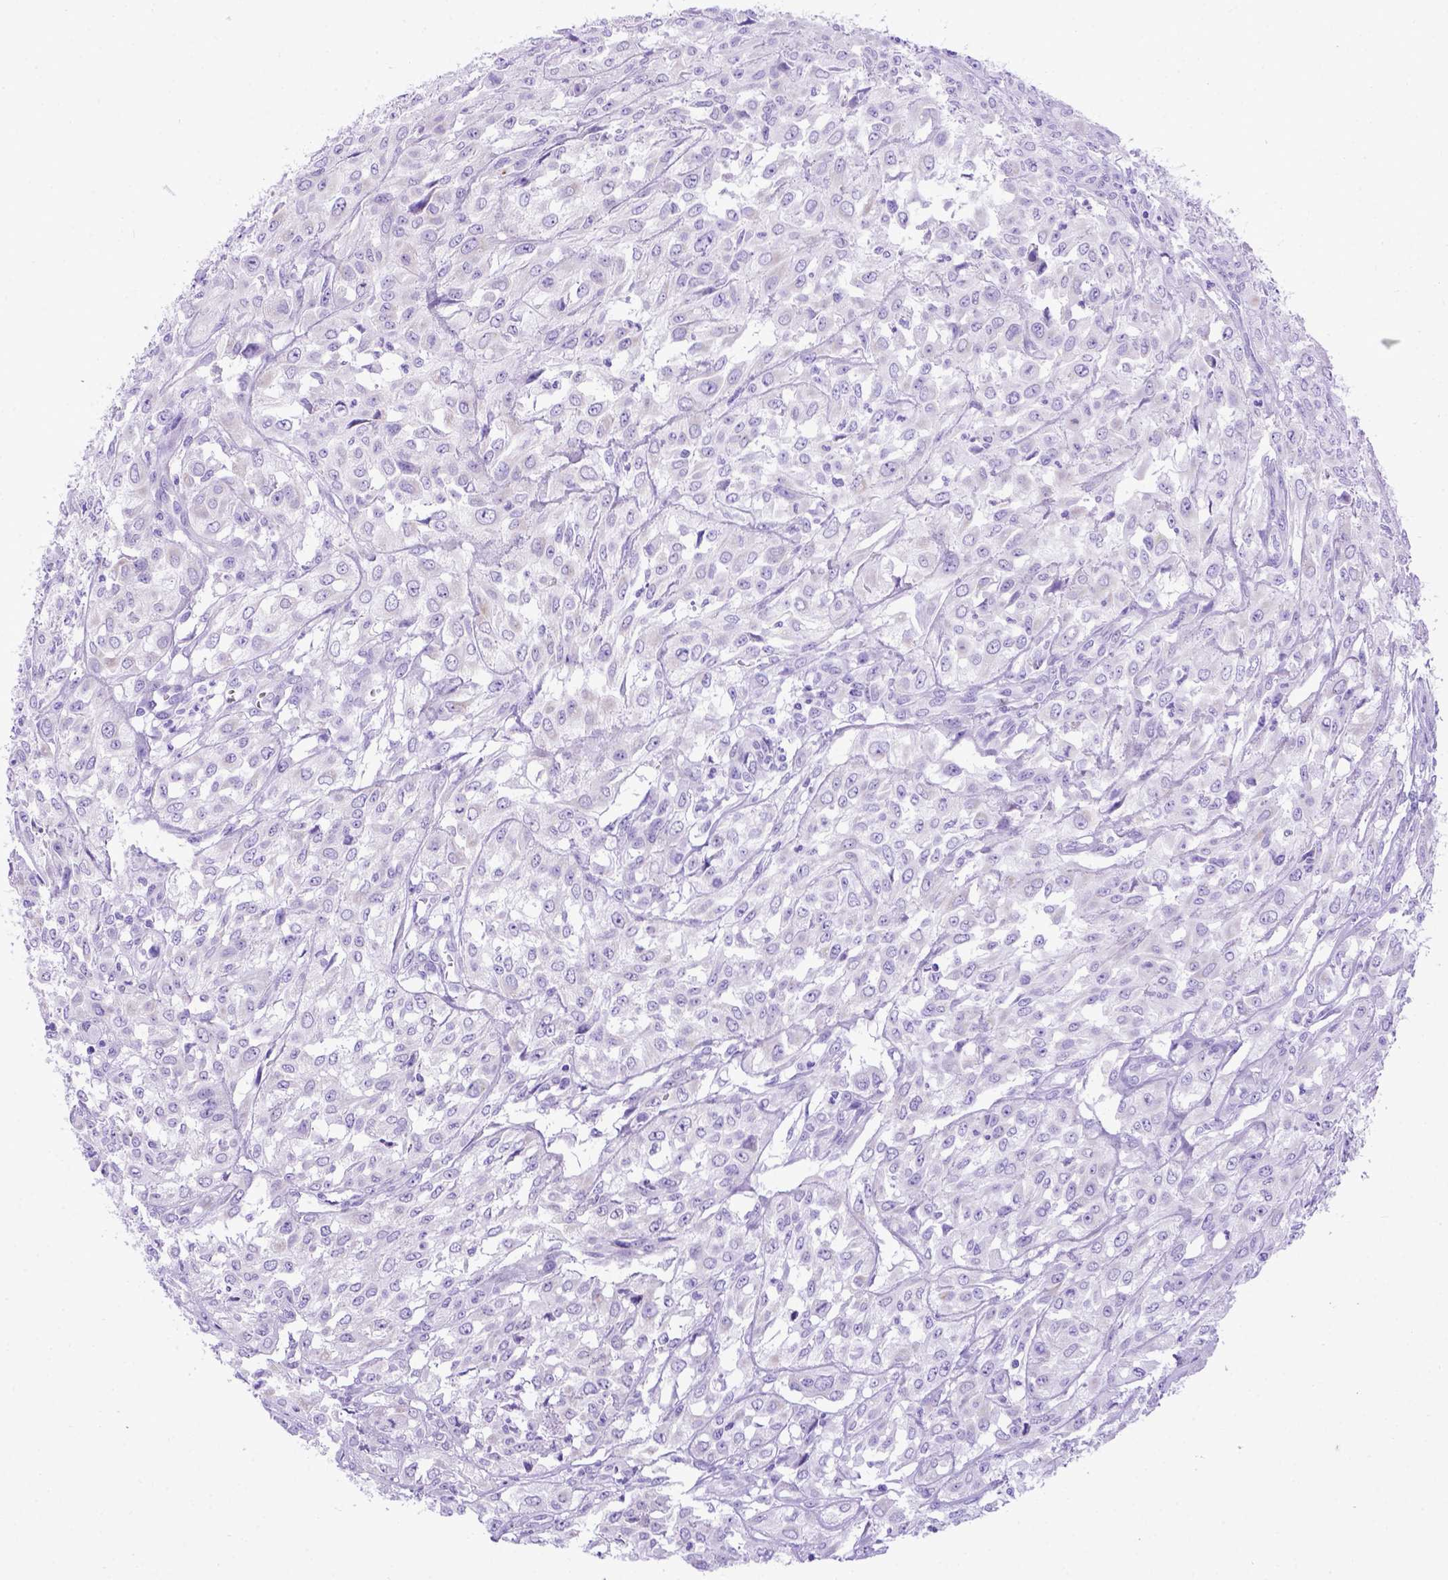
{"staining": {"intensity": "negative", "quantity": "none", "location": "none"}, "tissue": "urothelial cancer", "cell_type": "Tumor cells", "image_type": "cancer", "snomed": [{"axis": "morphology", "description": "Urothelial carcinoma, High grade"}, {"axis": "topography", "description": "Urinary bladder"}], "caption": "High magnification brightfield microscopy of high-grade urothelial carcinoma stained with DAB (3,3'-diaminobenzidine) (brown) and counterstained with hematoxylin (blue): tumor cells show no significant expression.", "gene": "MEOX2", "patient": {"sex": "male", "age": 67}}